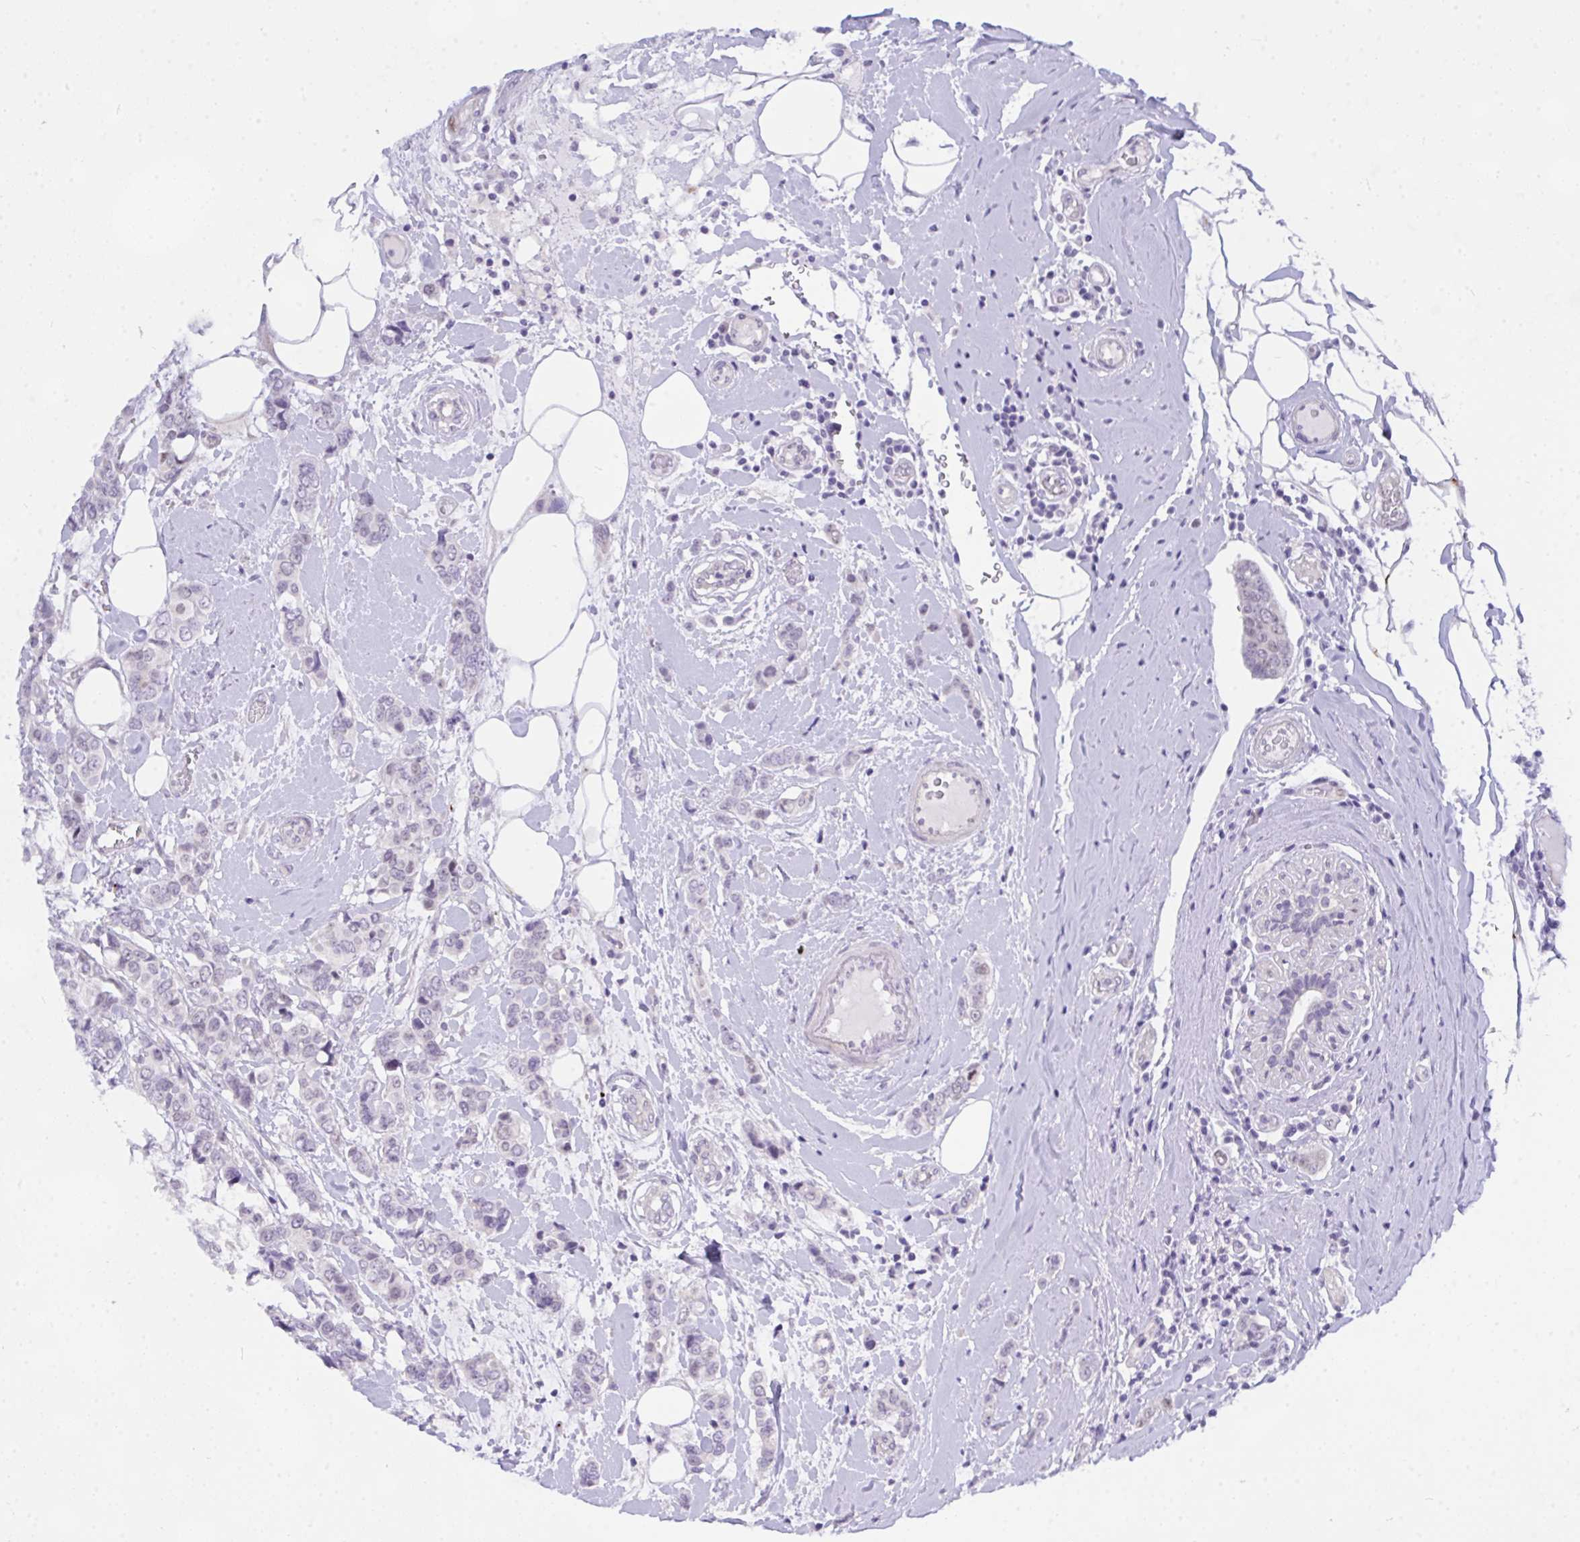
{"staining": {"intensity": "negative", "quantity": "none", "location": "none"}, "tissue": "breast cancer", "cell_type": "Tumor cells", "image_type": "cancer", "snomed": [{"axis": "morphology", "description": "Lobular carcinoma"}, {"axis": "topography", "description": "Breast"}], "caption": "Tumor cells are negative for brown protein staining in breast cancer (lobular carcinoma).", "gene": "NFXL1", "patient": {"sex": "female", "age": 51}}